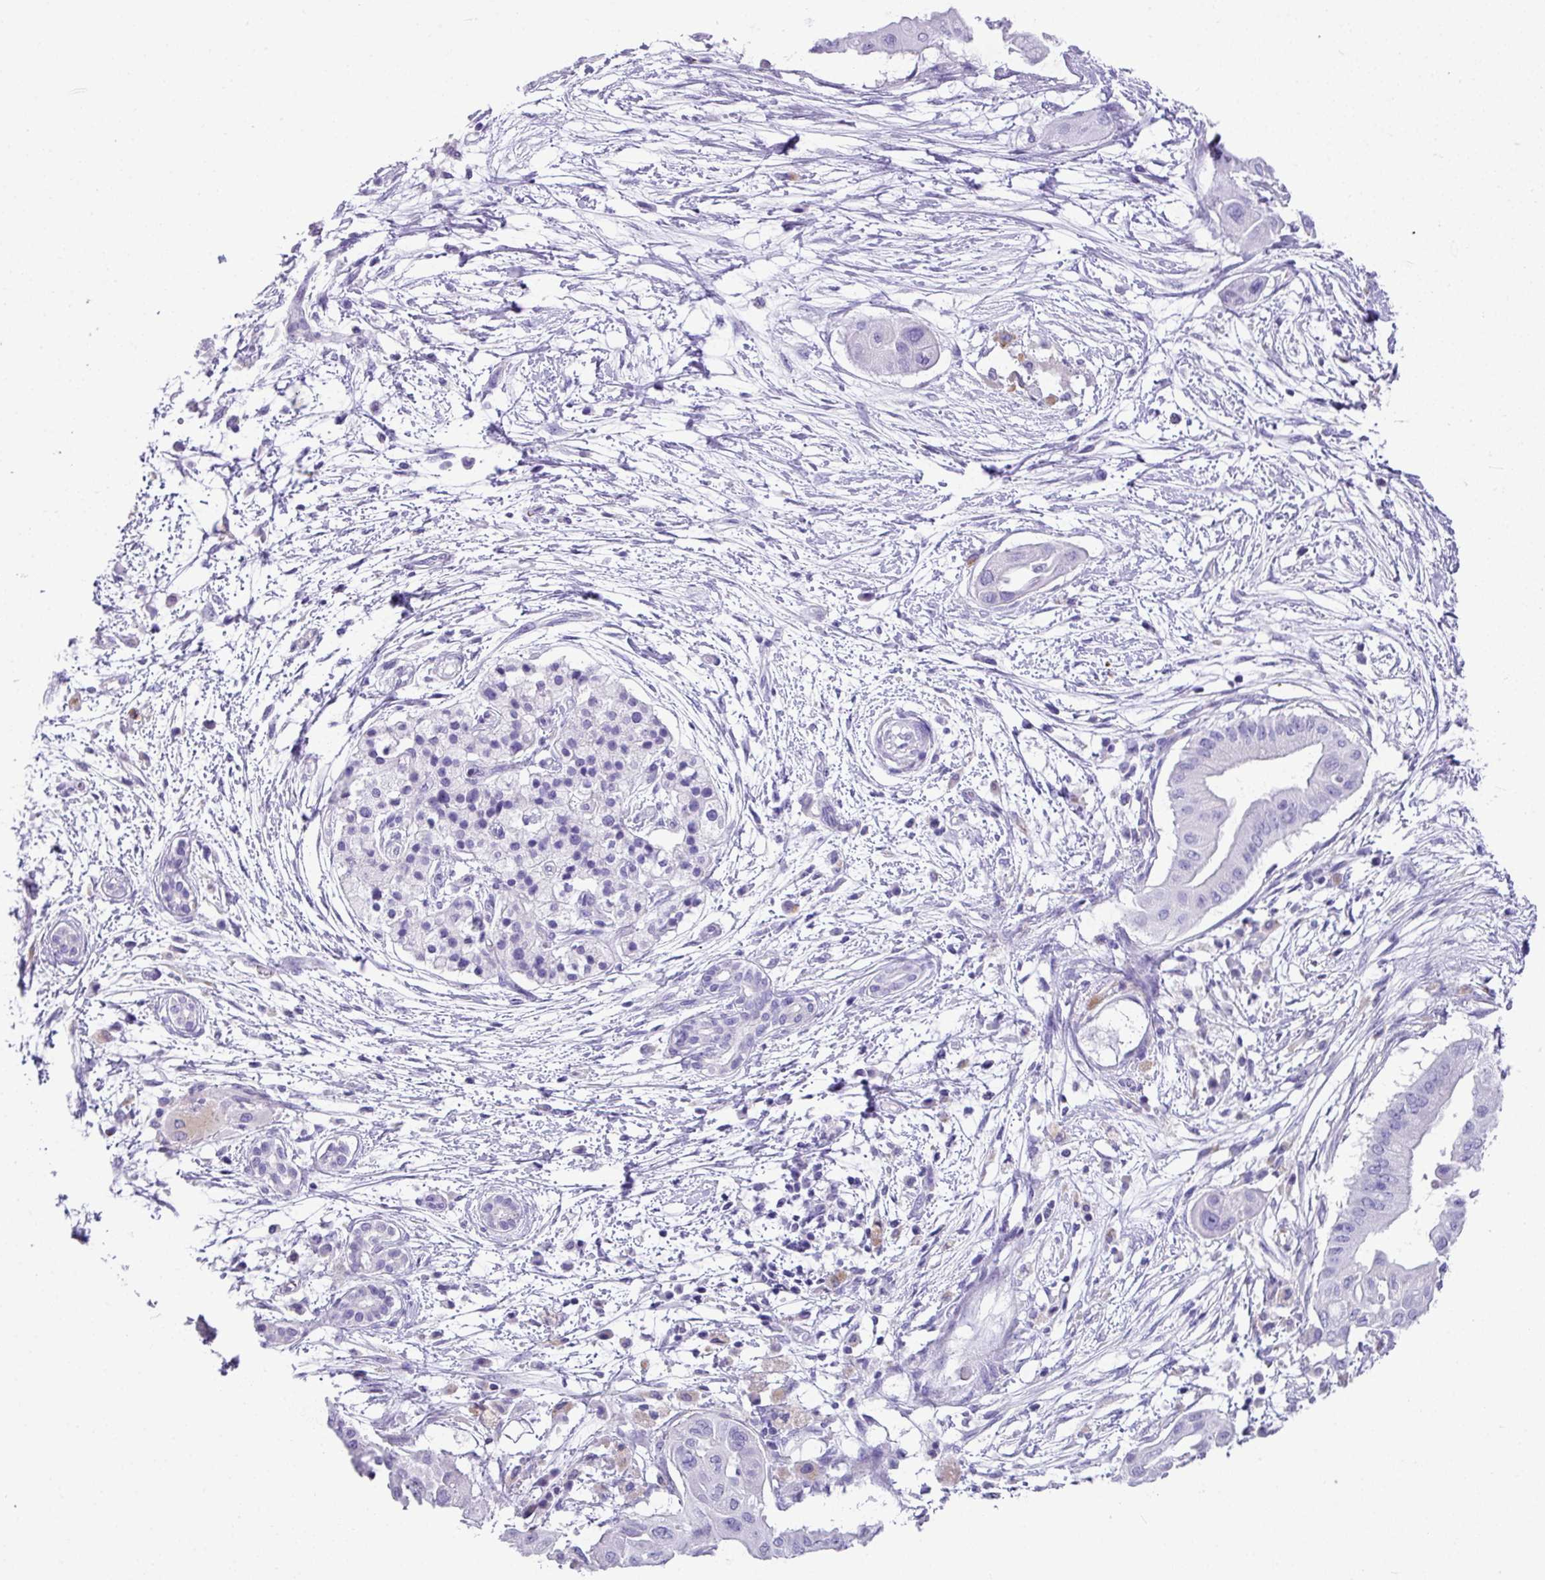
{"staining": {"intensity": "negative", "quantity": "none", "location": "none"}, "tissue": "pancreatic cancer", "cell_type": "Tumor cells", "image_type": "cancer", "snomed": [{"axis": "morphology", "description": "Adenocarcinoma, NOS"}, {"axis": "topography", "description": "Pancreas"}], "caption": "The photomicrograph shows no significant positivity in tumor cells of pancreatic cancer.", "gene": "ZNF568", "patient": {"sex": "male", "age": 68}}